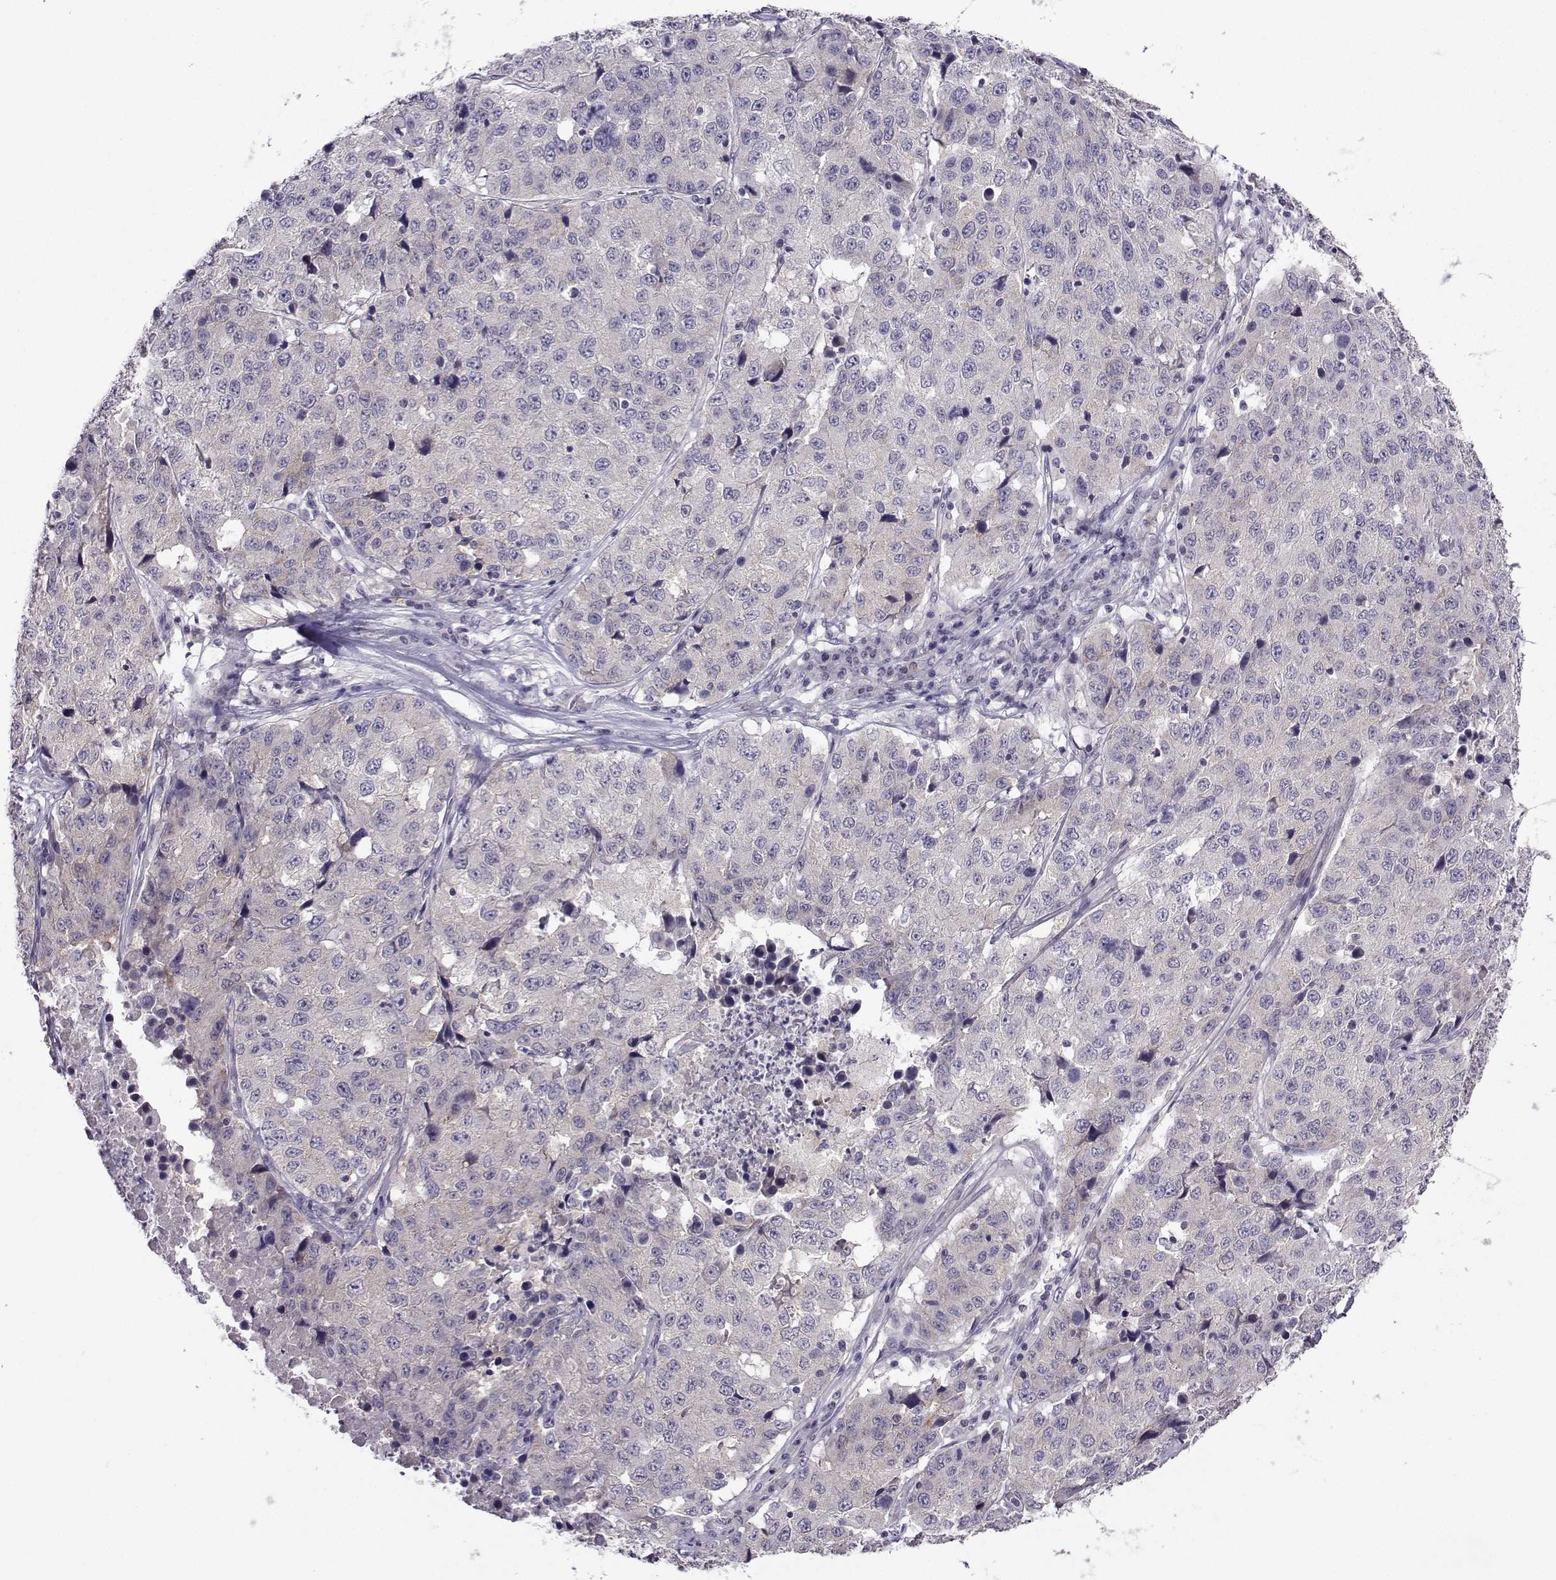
{"staining": {"intensity": "negative", "quantity": "none", "location": "none"}, "tissue": "stomach cancer", "cell_type": "Tumor cells", "image_type": "cancer", "snomed": [{"axis": "morphology", "description": "Adenocarcinoma, NOS"}, {"axis": "topography", "description": "Stomach"}], "caption": "High power microscopy image of an IHC micrograph of stomach adenocarcinoma, revealing no significant staining in tumor cells.", "gene": "DDX20", "patient": {"sex": "male", "age": 71}}